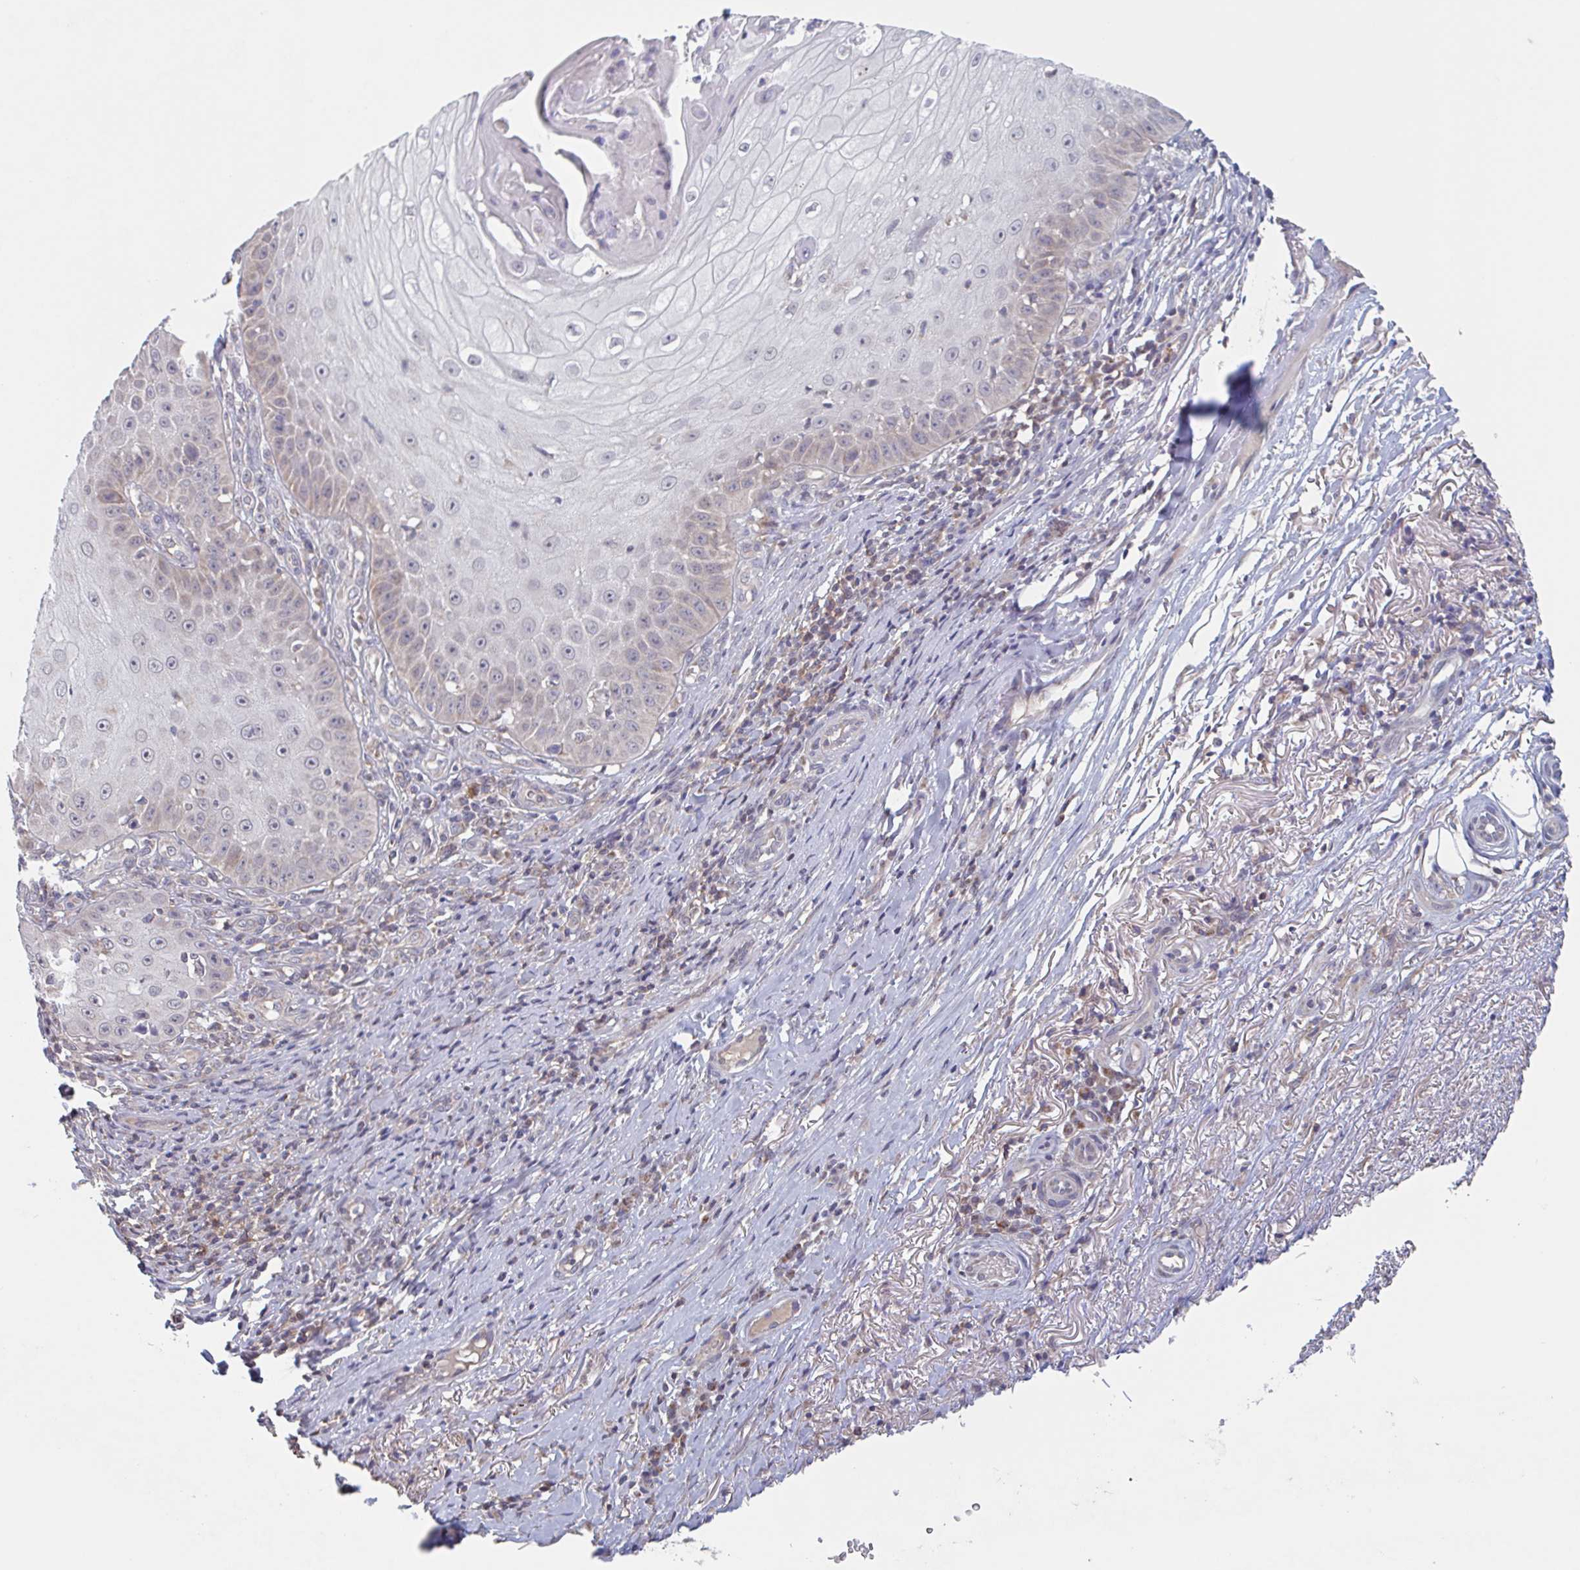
{"staining": {"intensity": "weak", "quantity": "<25%", "location": "cytoplasmic/membranous"}, "tissue": "skin cancer", "cell_type": "Tumor cells", "image_type": "cancer", "snomed": [{"axis": "morphology", "description": "Squamous cell carcinoma, NOS"}, {"axis": "topography", "description": "Skin"}], "caption": "Tumor cells show no significant protein positivity in squamous cell carcinoma (skin).", "gene": "SURF1", "patient": {"sex": "male", "age": 70}}